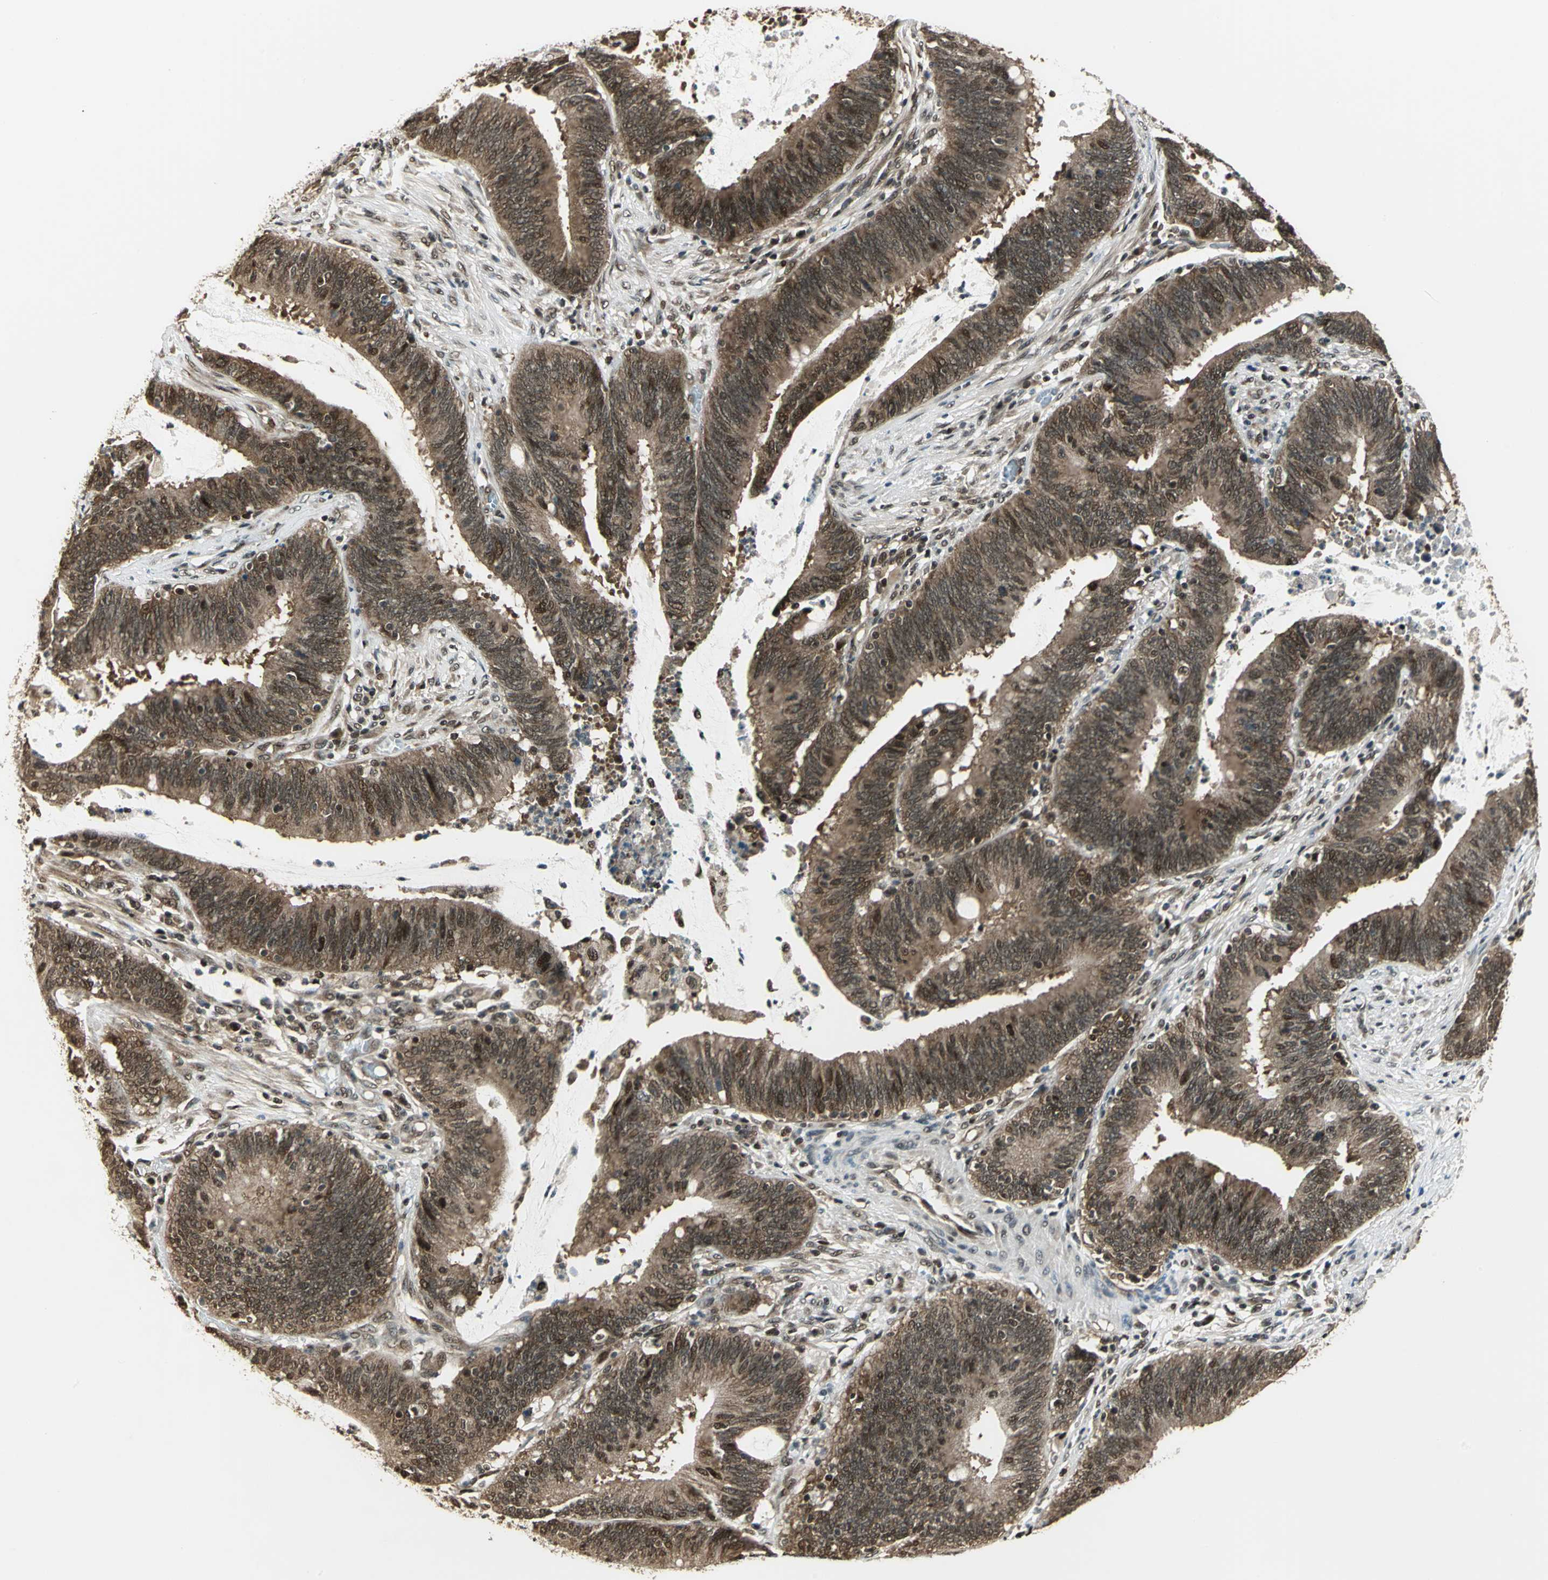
{"staining": {"intensity": "moderate", "quantity": ">75%", "location": "cytoplasmic/membranous,nuclear"}, "tissue": "colorectal cancer", "cell_type": "Tumor cells", "image_type": "cancer", "snomed": [{"axis": "morphology", "description": "Adenocarcinoma, NOS"}, {"axis": "topography", "description": "Rectum"}], "caption": "Protein expression analysis of human colorectal adenocarcinoma reveals moderate cytoplasmic/membranous and nuclear expression in about >75% of tumor cells. The staining was performed using DAB to visualize the protein expression in brown, while the nuclei were stained in blue with hematoxylin (Magnification: 20x).", "gene": "PSMC3", "patient": {"sex": "female", "age": 66}}